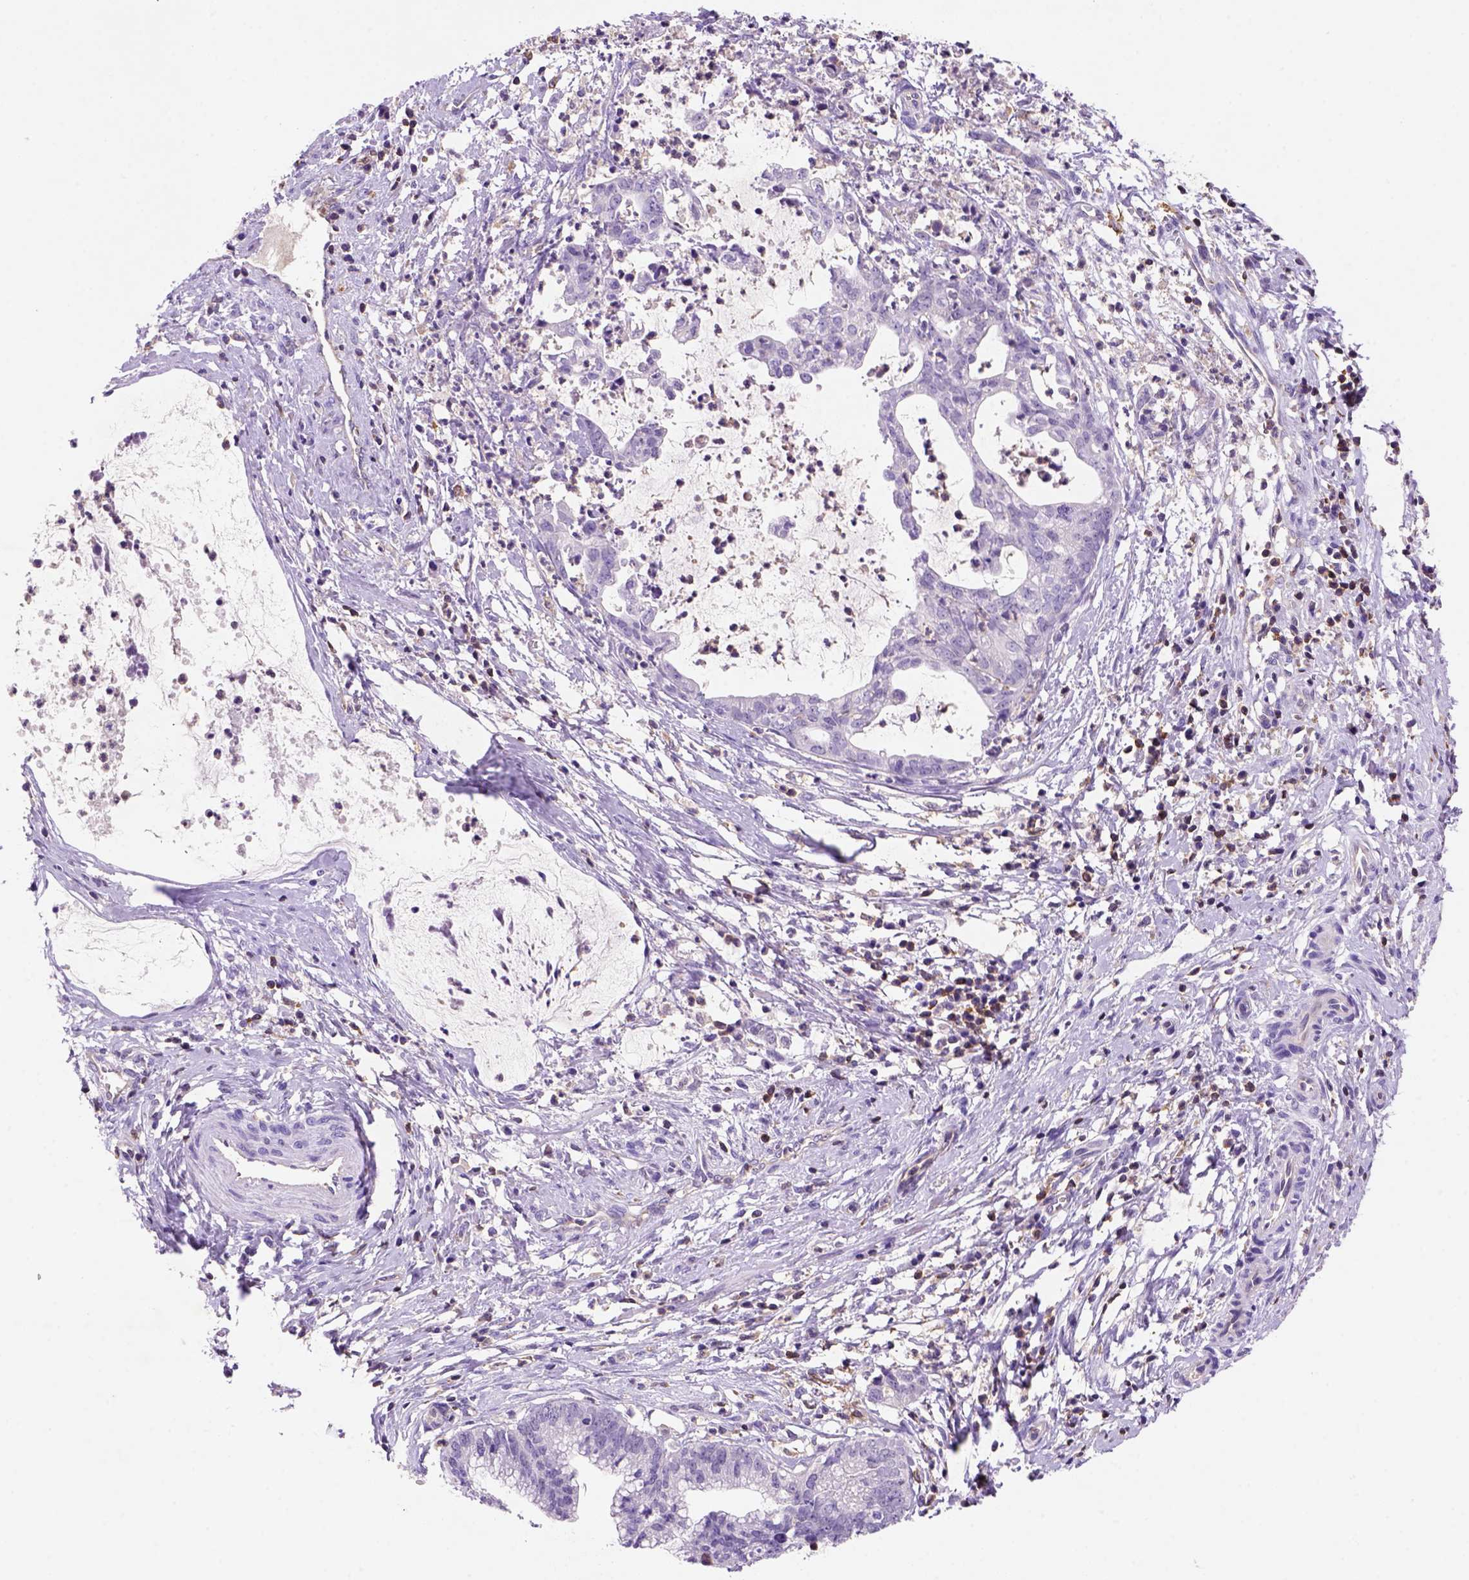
{"staining": {"intensity": "negative", "quantity": "none", "location": "none"}, "tissue": "cervical cancer", "cell_type": "Tumor cells", "image_type": "cancer", "snomed": [{"axis": "morphology", "description": "Normal tissue, NOS"}, {"axis": "morphology", "description": "Adenocarcinoma, NOS"}, {"axis": "topography", "description": "Cervix"}], "caption": "This is a photomicrograph of IHC staining of cervical adenocarcinoma, which shows no positivity in tumor cells.", "gene": "INPP5D", "patient": {"sex": "female", "age": 38}}